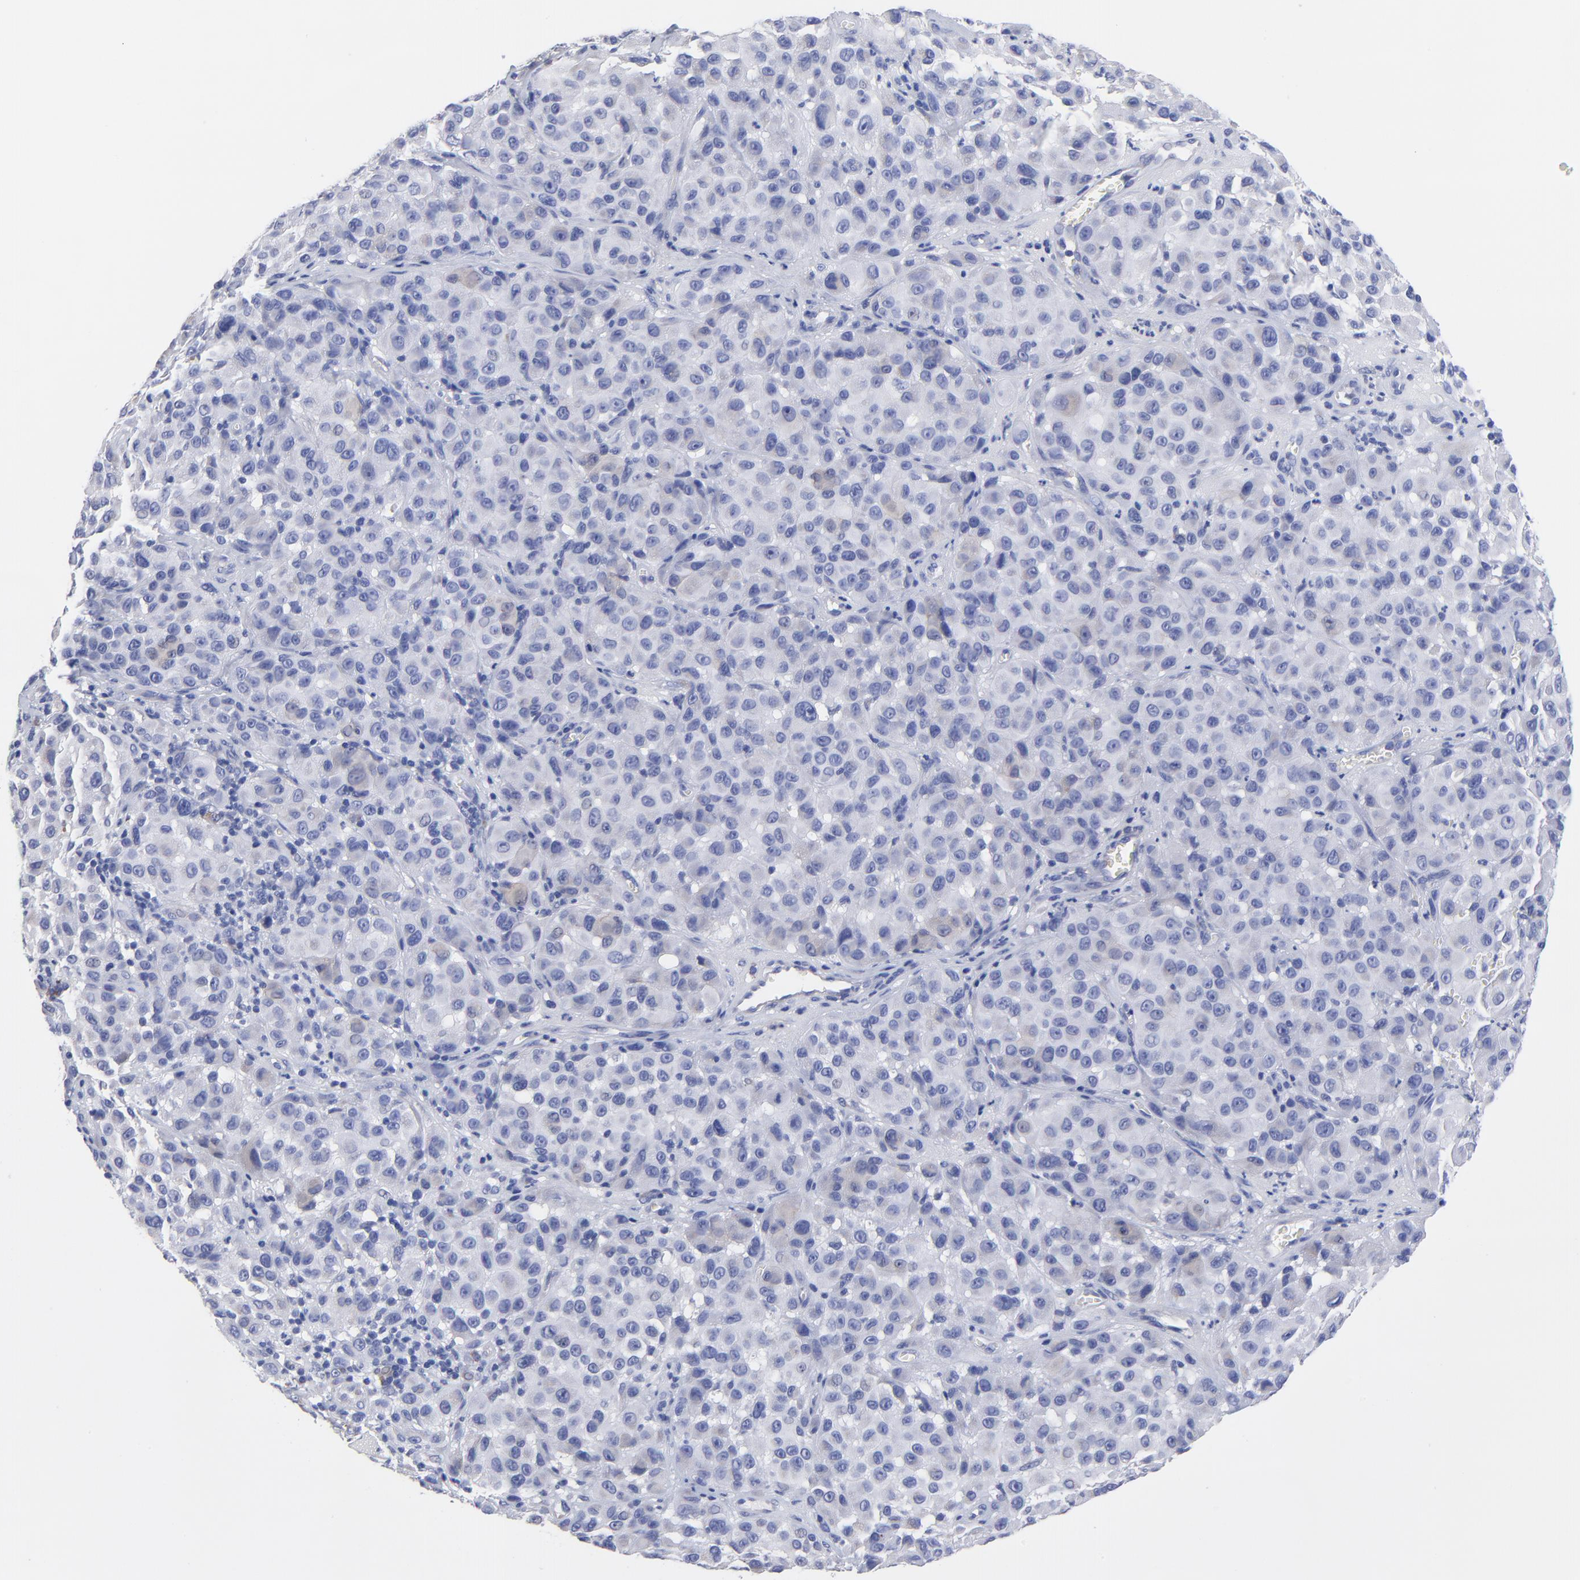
{"staining": {"intensity": "negative", "quantity": "none", "location": "none"}, "tissue": "melanoma", "cell_type": "Tumor cells", "image_type": "cancer", "snomed": [{"axis": "morphology", "description": "Malignant melanoma, NOS"}, {"axis": "topography", "description": "Skin"}], "caption": "Human malignant melanoma stained for a protein using immunohistochemistry displays no staining in tumor cells.", "gene": "LAX1", "patient": {"sex": "female", "age": 21}}